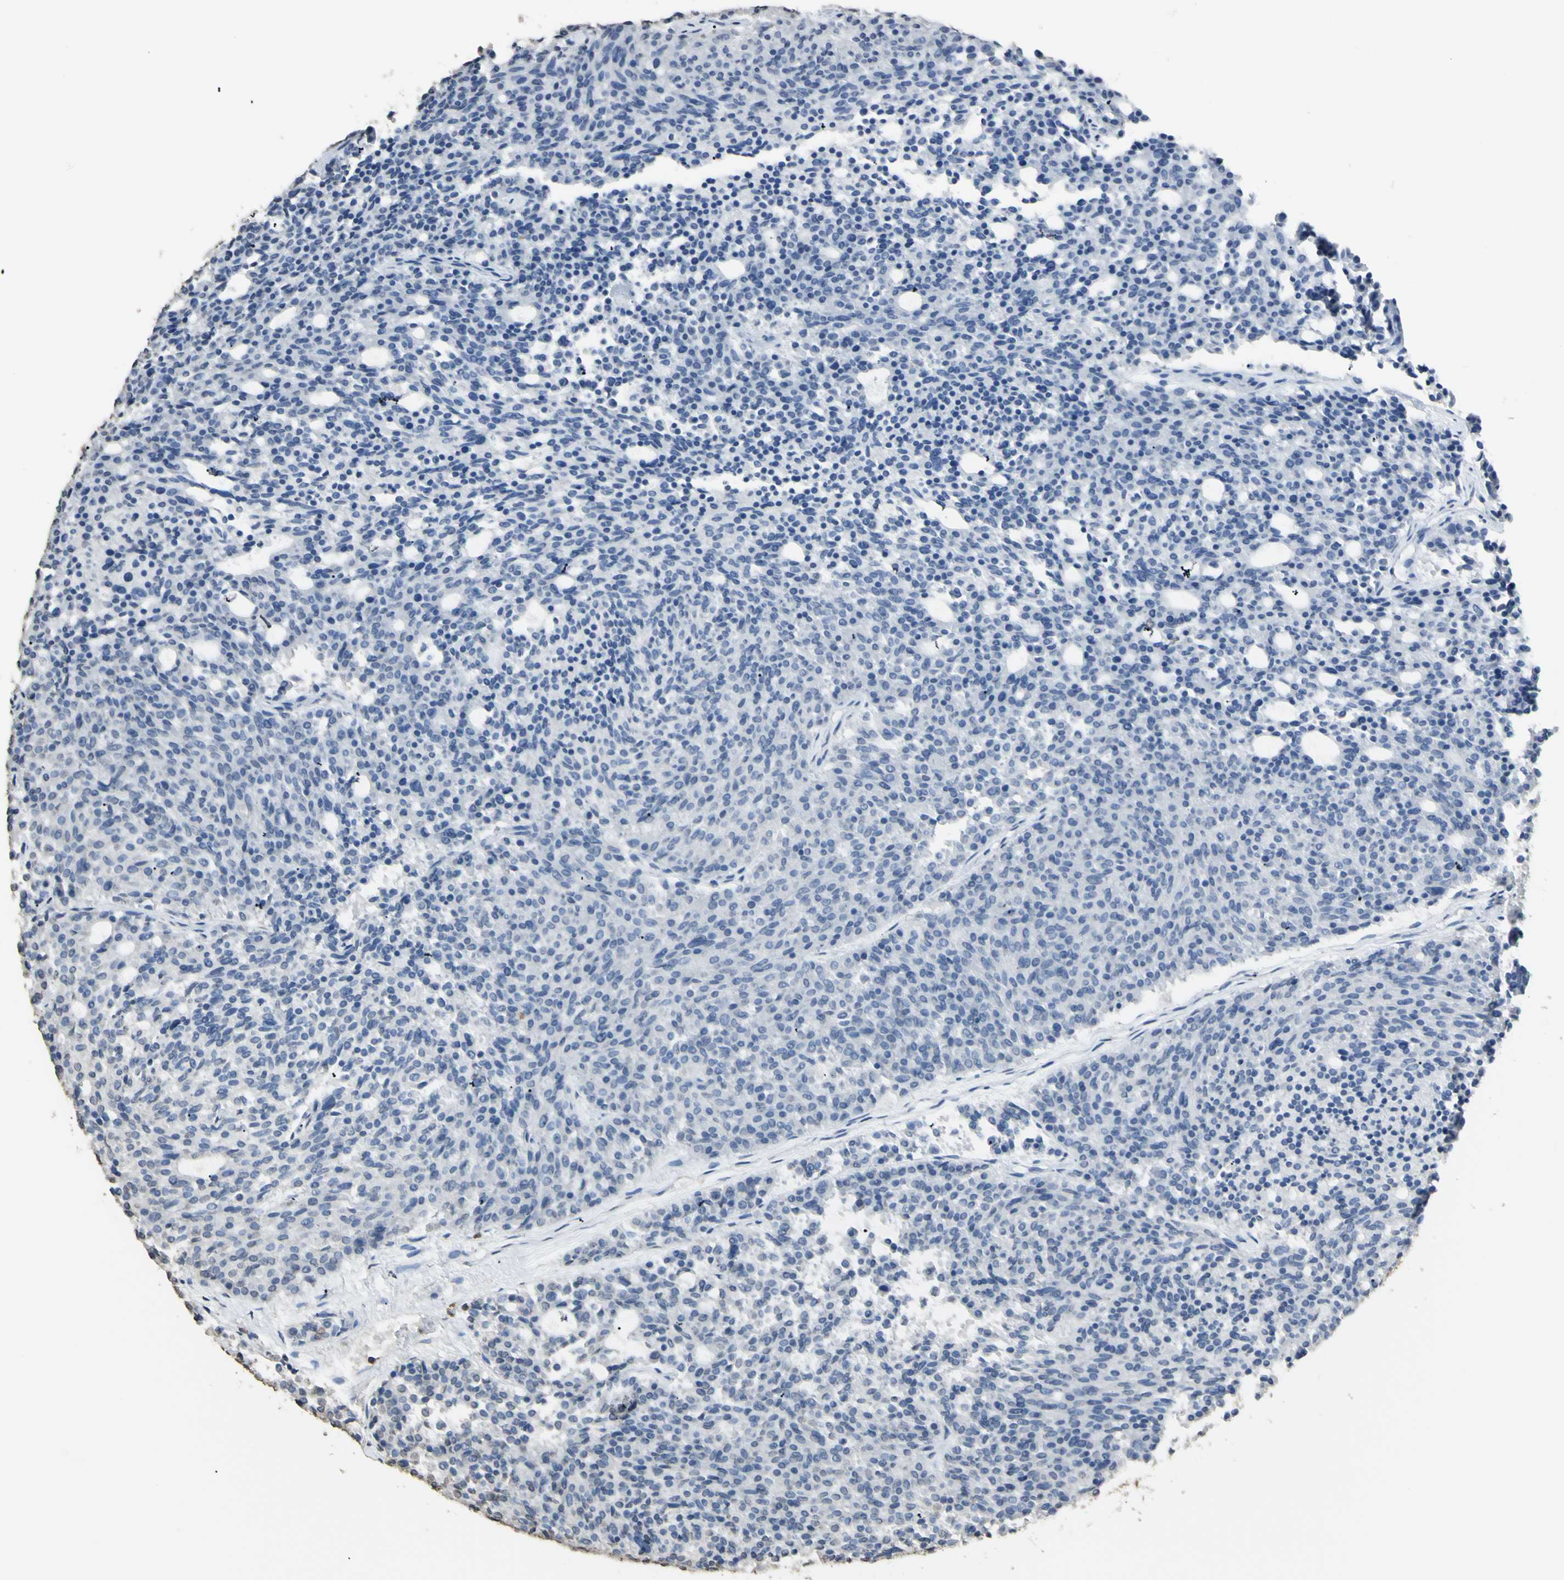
{"staining": {"intensity": "negative", "quantity": "none", "location": "none"}, "tissue": "carcinoid", "cell_type": "Tumor cells", "image_type": "cancer", "snomed": [{"axis": "morphology", "description": "Carcinoid, malignant, NOS"}, {"axis": "topography", "description": "Pancreas"}], "caption": "DAB (3,3'-diaminobenzidine) immunohistochemical staining of malignant carcinoid displays no significant positivity in tumor cells.", "gene": "PSTPIP1", "patient": {"sex": "female", "age": 54}}